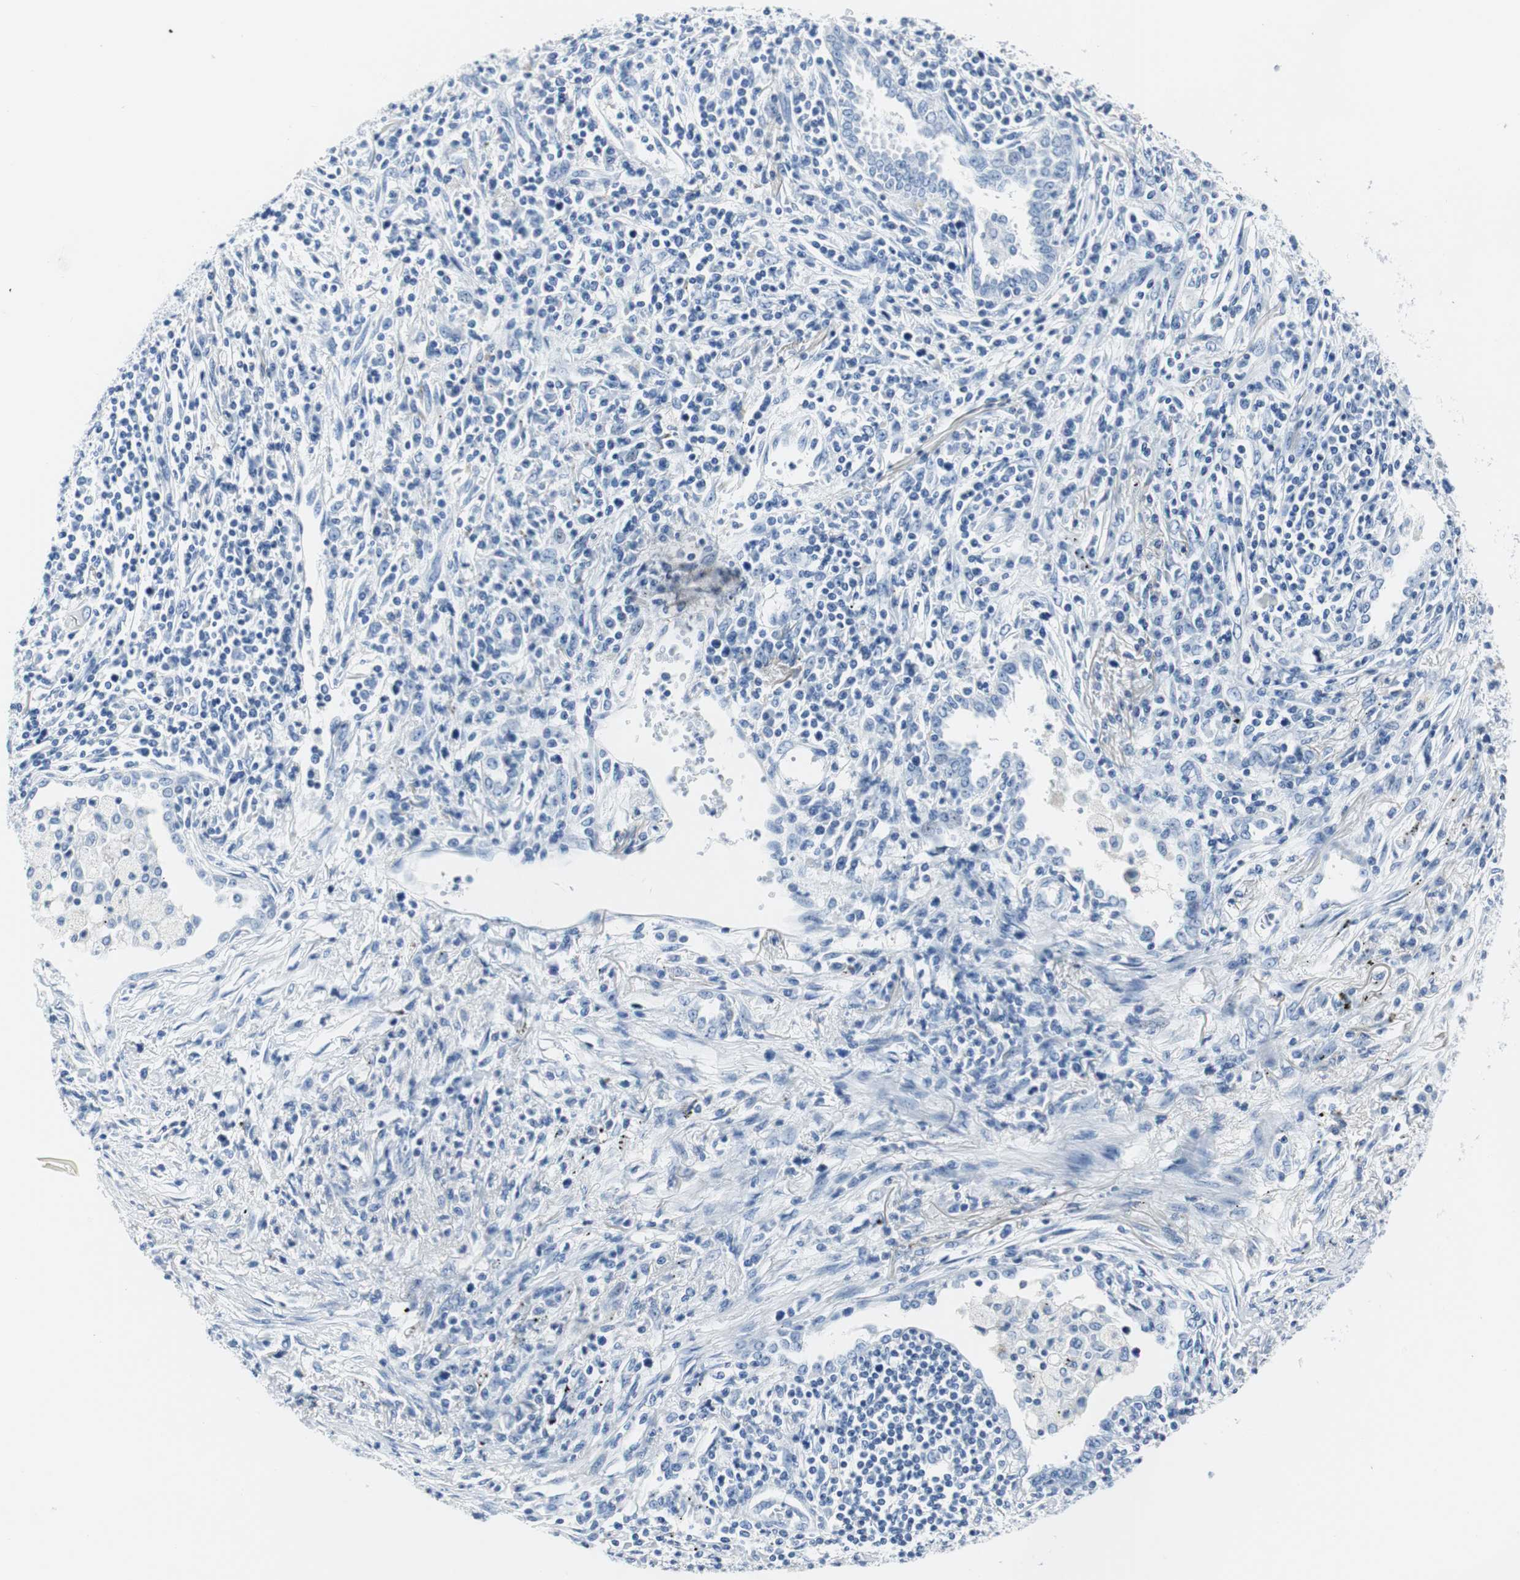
{"staining": {"intensity": "negative", "quantity": "none", "location": "none"}, "tissue": "melanoma", "cell_type": "Tumor cells", "image_type": "cancer", "snomed": [{"axis": "morphology", "description": "Malignant melanoma, Metastatic site"}, {"axis": "topography", "description": "Skin"}], "caption": "The micrograph displays no significant expression in tumor cells of melanoma. (Immunohistochemistry (ihc), brightfield microscopy, high magnification).", "gene": "GAP43", "patient": {"sex": "female", "age": 56}}